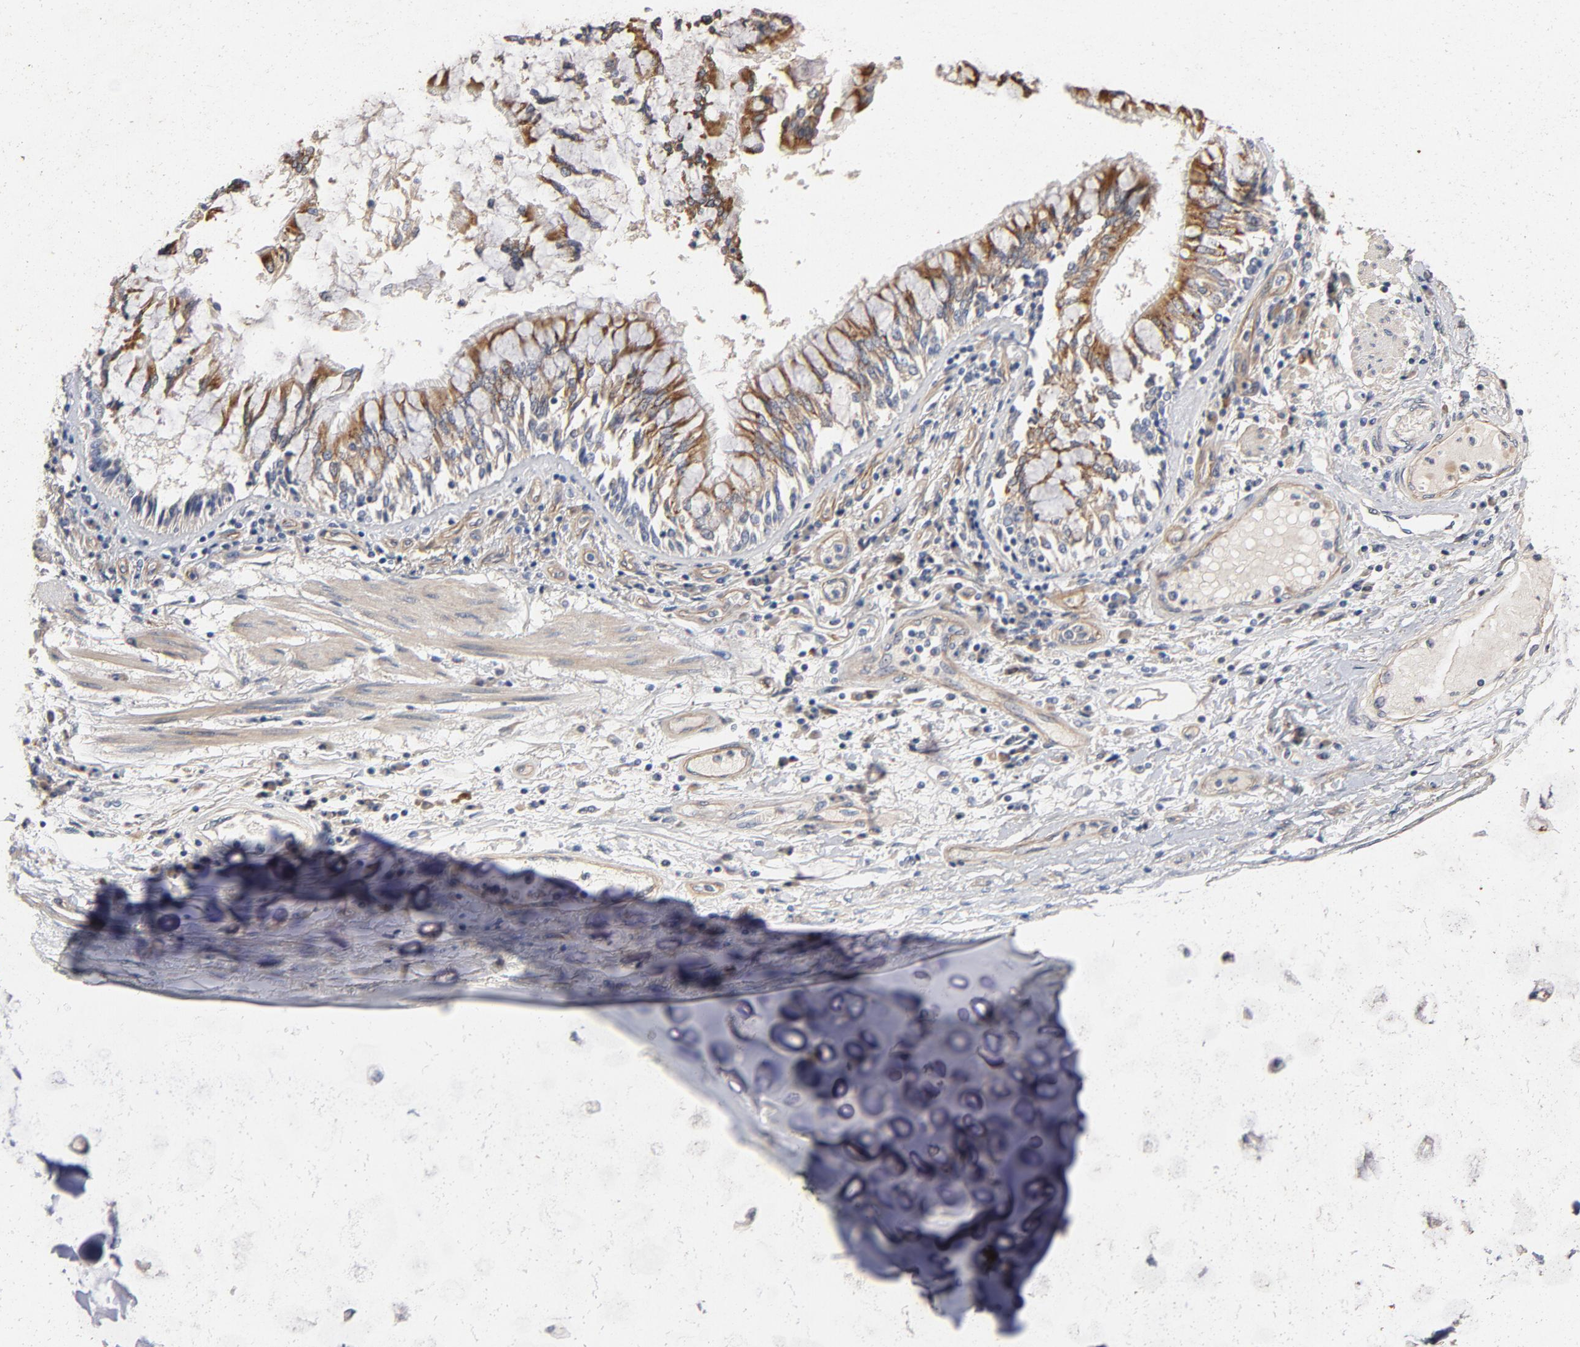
{"staining": {"intensity": "moderate", "quantity": ">75%", "location": "cytoplasmic/membranous"}, "tissue": "adipose tissue", "cell_type": "Adipocytes", "image_type": "normal", "snomed": [{"axis": "morphology", "description": "Normal tissue, NOS"}, {"axis": "morphology", "description": "Adenocarcinoma, NOS"}, {"axis": "topography", "description": "Cartilage tissue"}, {"axis": "topography", "description": "Lung"}], "caption": "Benign adipose tissue was stained to show a protein in brown. There is medium levels of moderate cytoplasmic/membranous staining in about >75% of adipocytes.", "gene": "CCDC134", "patient": {"sex": "female", "age": 67}}